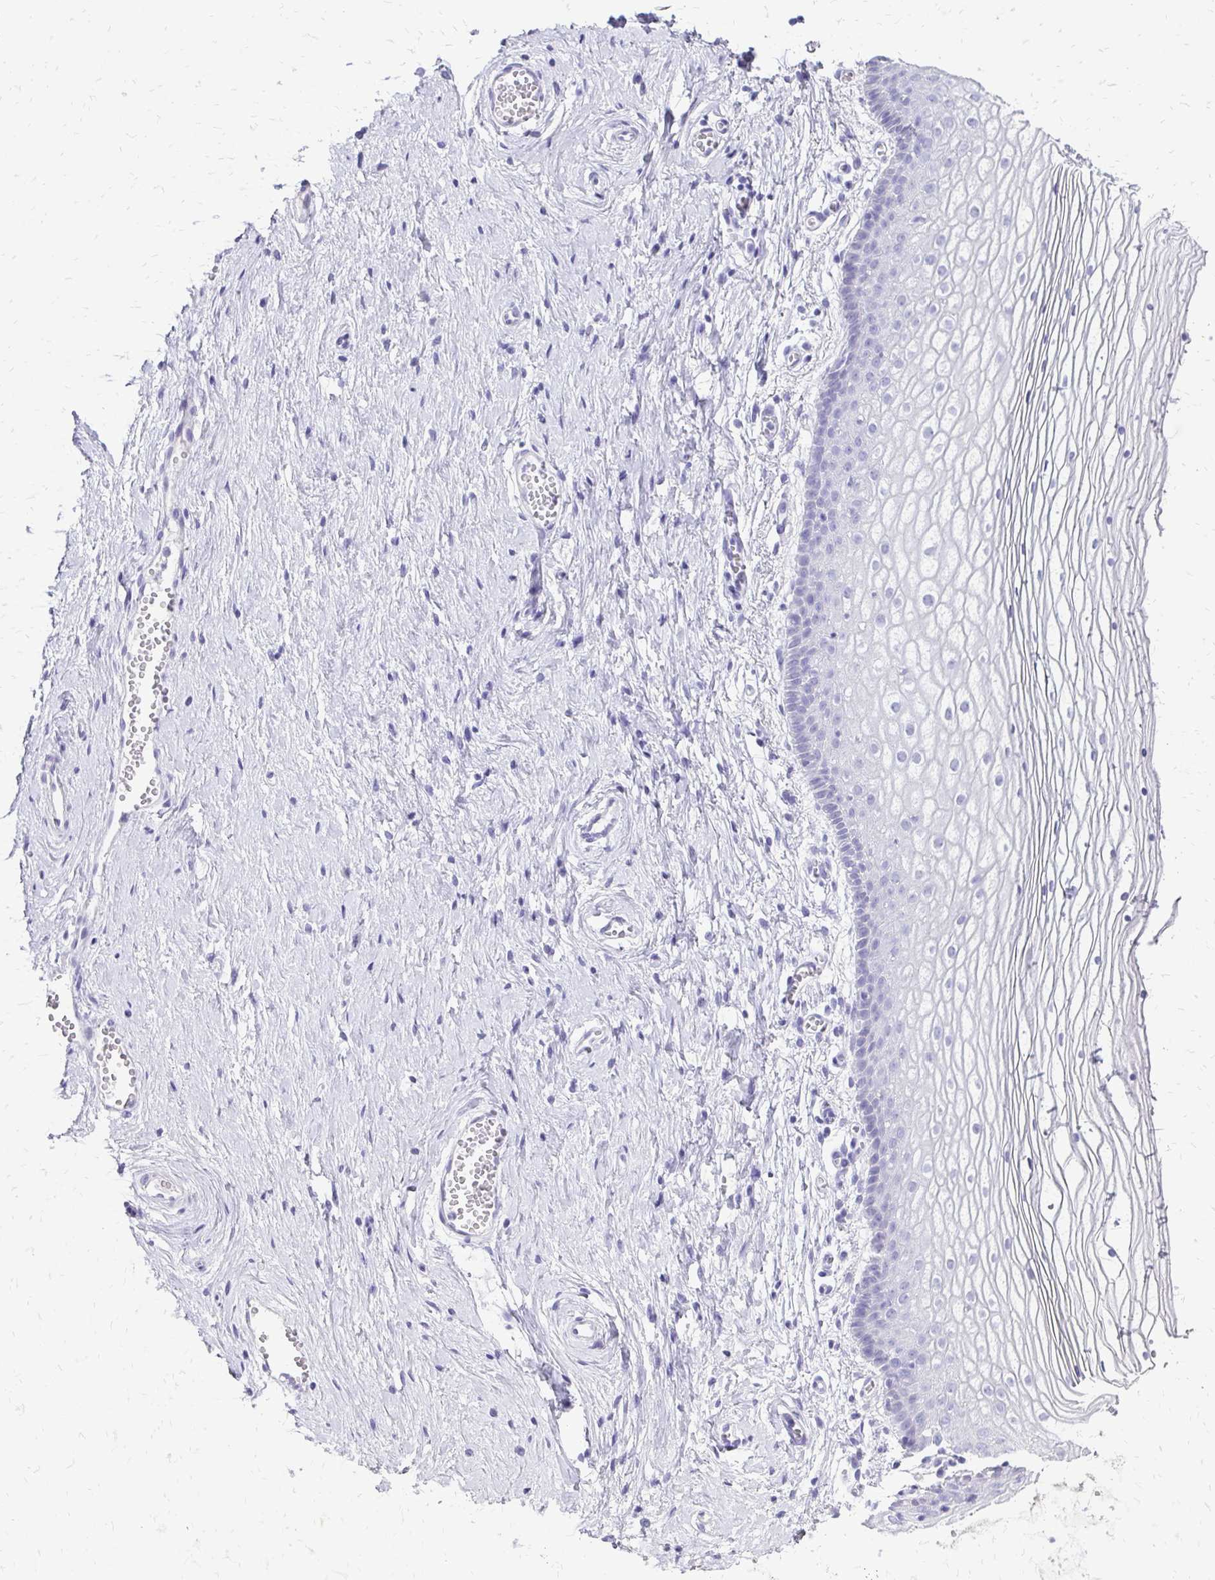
{"staining": {"intensity": "negative", "quantity": "none", "location": "none"}, "tissue": "vagina", "cell_type": "Squamous epithelial cells", "image_type": "normal", "snomed": [{"axis": "morphology", "description": "Normal tissue, NOS"}, {"axis": "topography", "description": "Vagina"}], "caption": "This is a photomicrograph of immunohistochemistry (IHC) staining of normal vagina, which shows no expression in squamous epithelial cells.", "gene": "SLC32A1", "patient": {"sex": "female", "age": 56}}